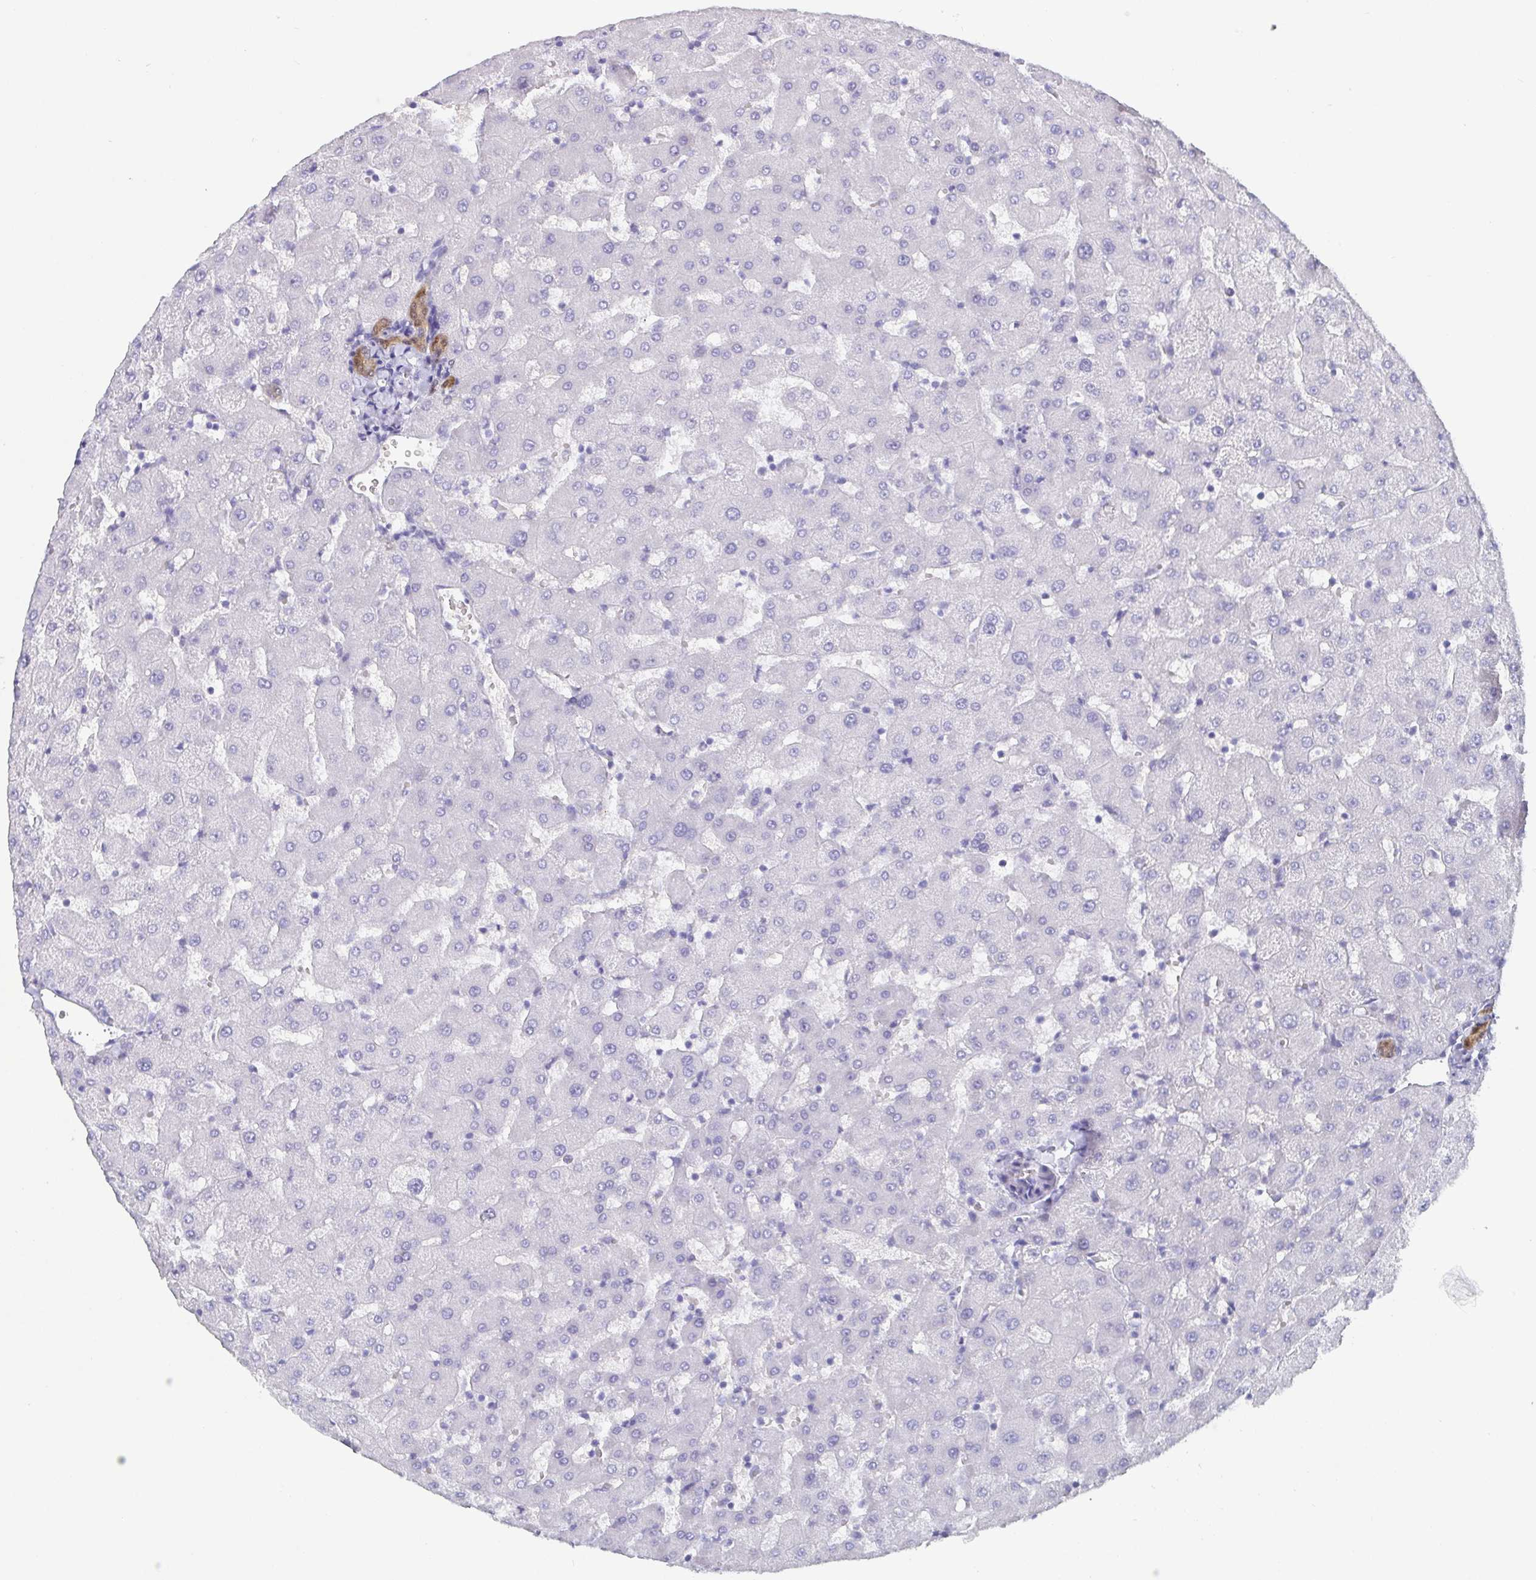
{"staining": {"intensity": "moderate", "quantity": ">75%", "location": "cytoplasmic/membranous,nuclear"}, "tissue": "liver", "cell_type": "Cholangiocytes", "image_type": "normal", "snomed": [{"axis": "morphology", "description": "Normal tissue, NOS"}, {"axis": "topography", "description": "Liver"}], "caption": "Moderate cytoplasmic/membranous,nuclear positivity is identified in approximately >75% of cholangiocytes in normal liver.", "gene": "SCGN", "patient": {"sex": "female", "age": 63}}